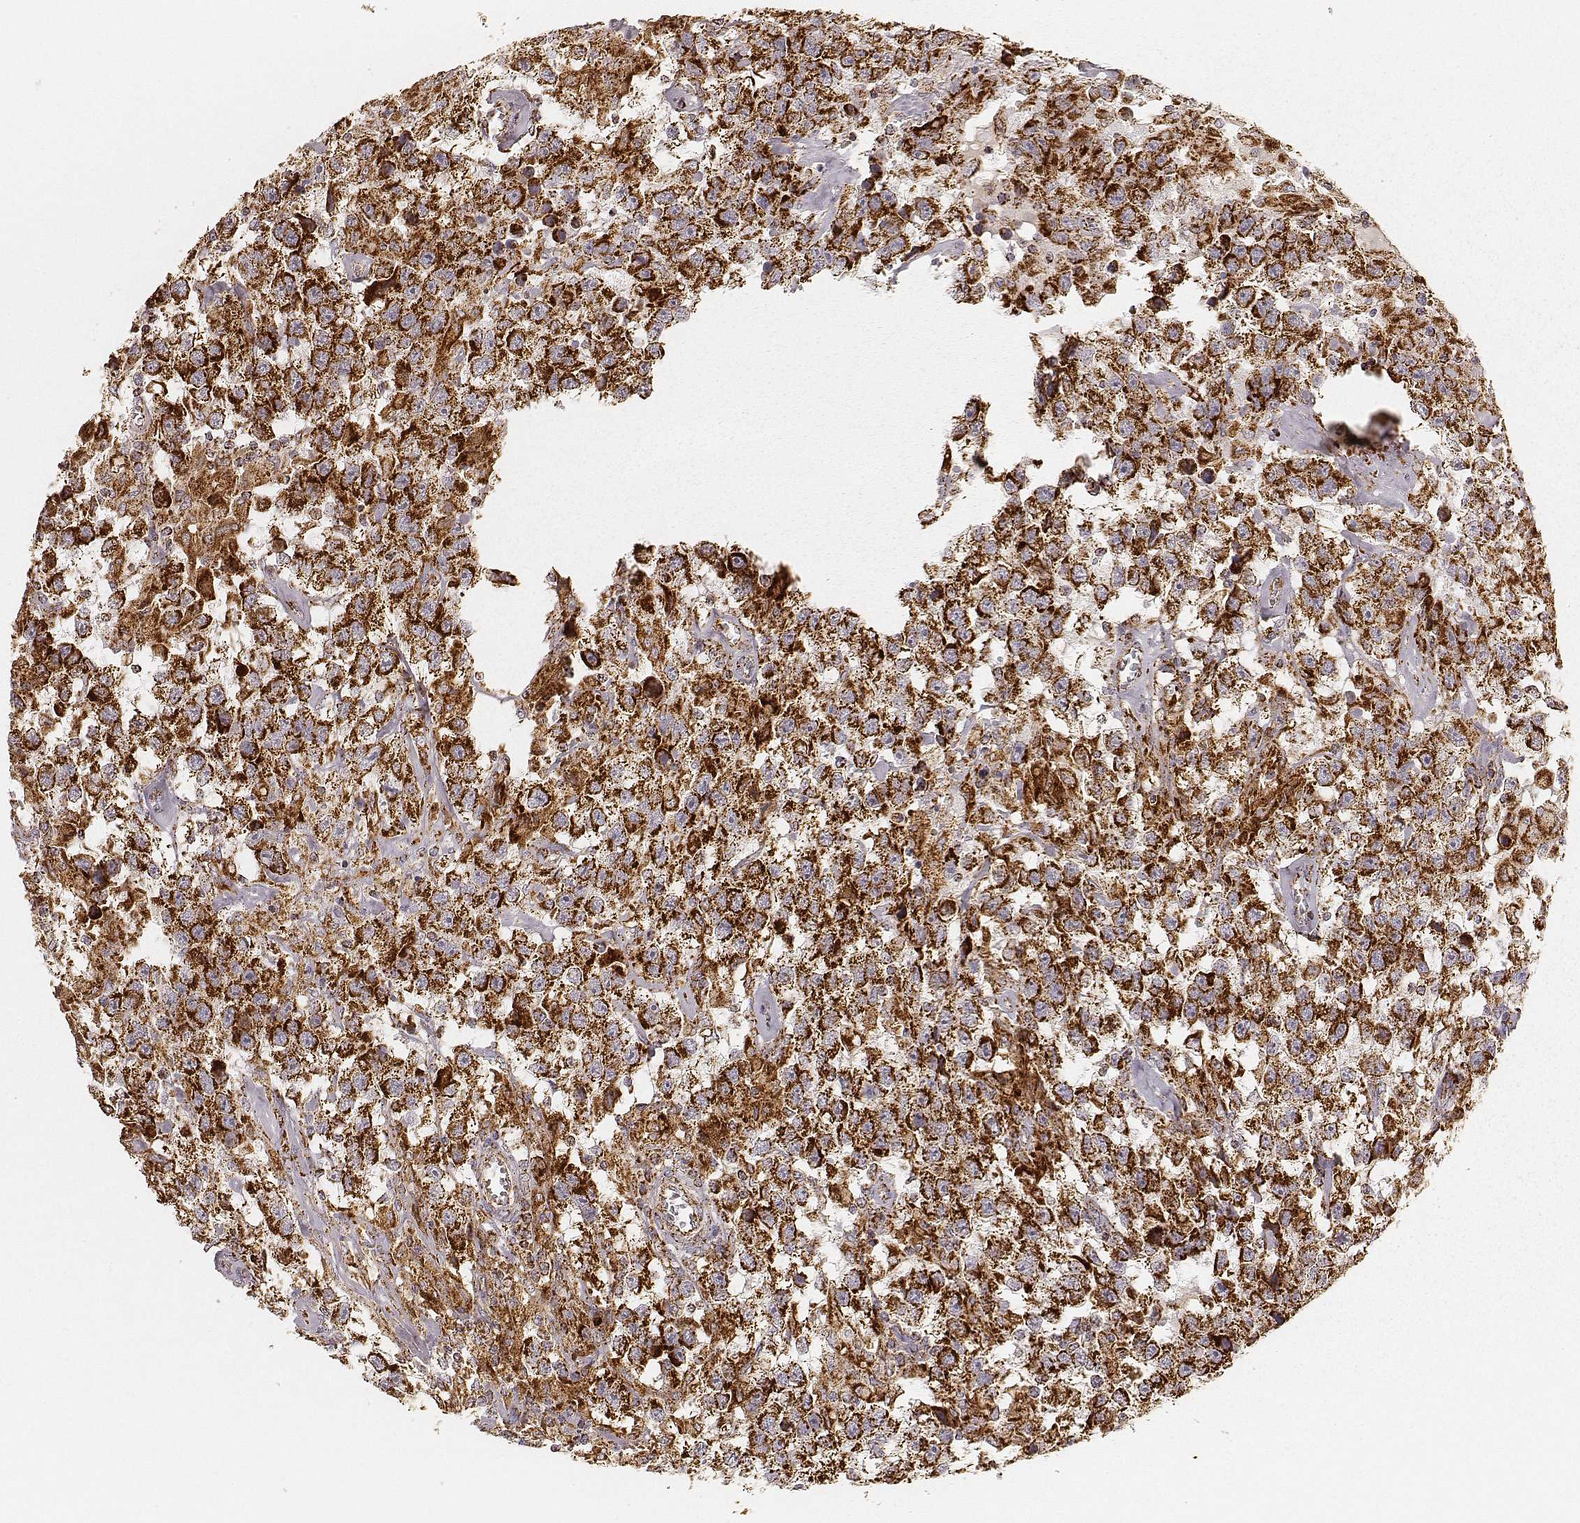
{"staining": {"intensity": "strong", "quantity": ">75%", "location": "cytoplasmic/membranous"}, "tissue": "testis cancer", "cell_type": "Tumor cells", "image_type": "cancer", "snomed": [{"axis": "morphology", "description": "Seminoma, NOS"}, {"axis": "topography", "description": "Testis"}], "caption": "This image demonstrates seminoma (testis) stained with immunohistochemistry (IHC) to label a protein in brown. The cytoplasmic/membranous of tumor cells show strong positivity for the protein. Nuclei are counter-stained blue.", "gene": "CS", "patient": {"sex": "male", "age": 43}}